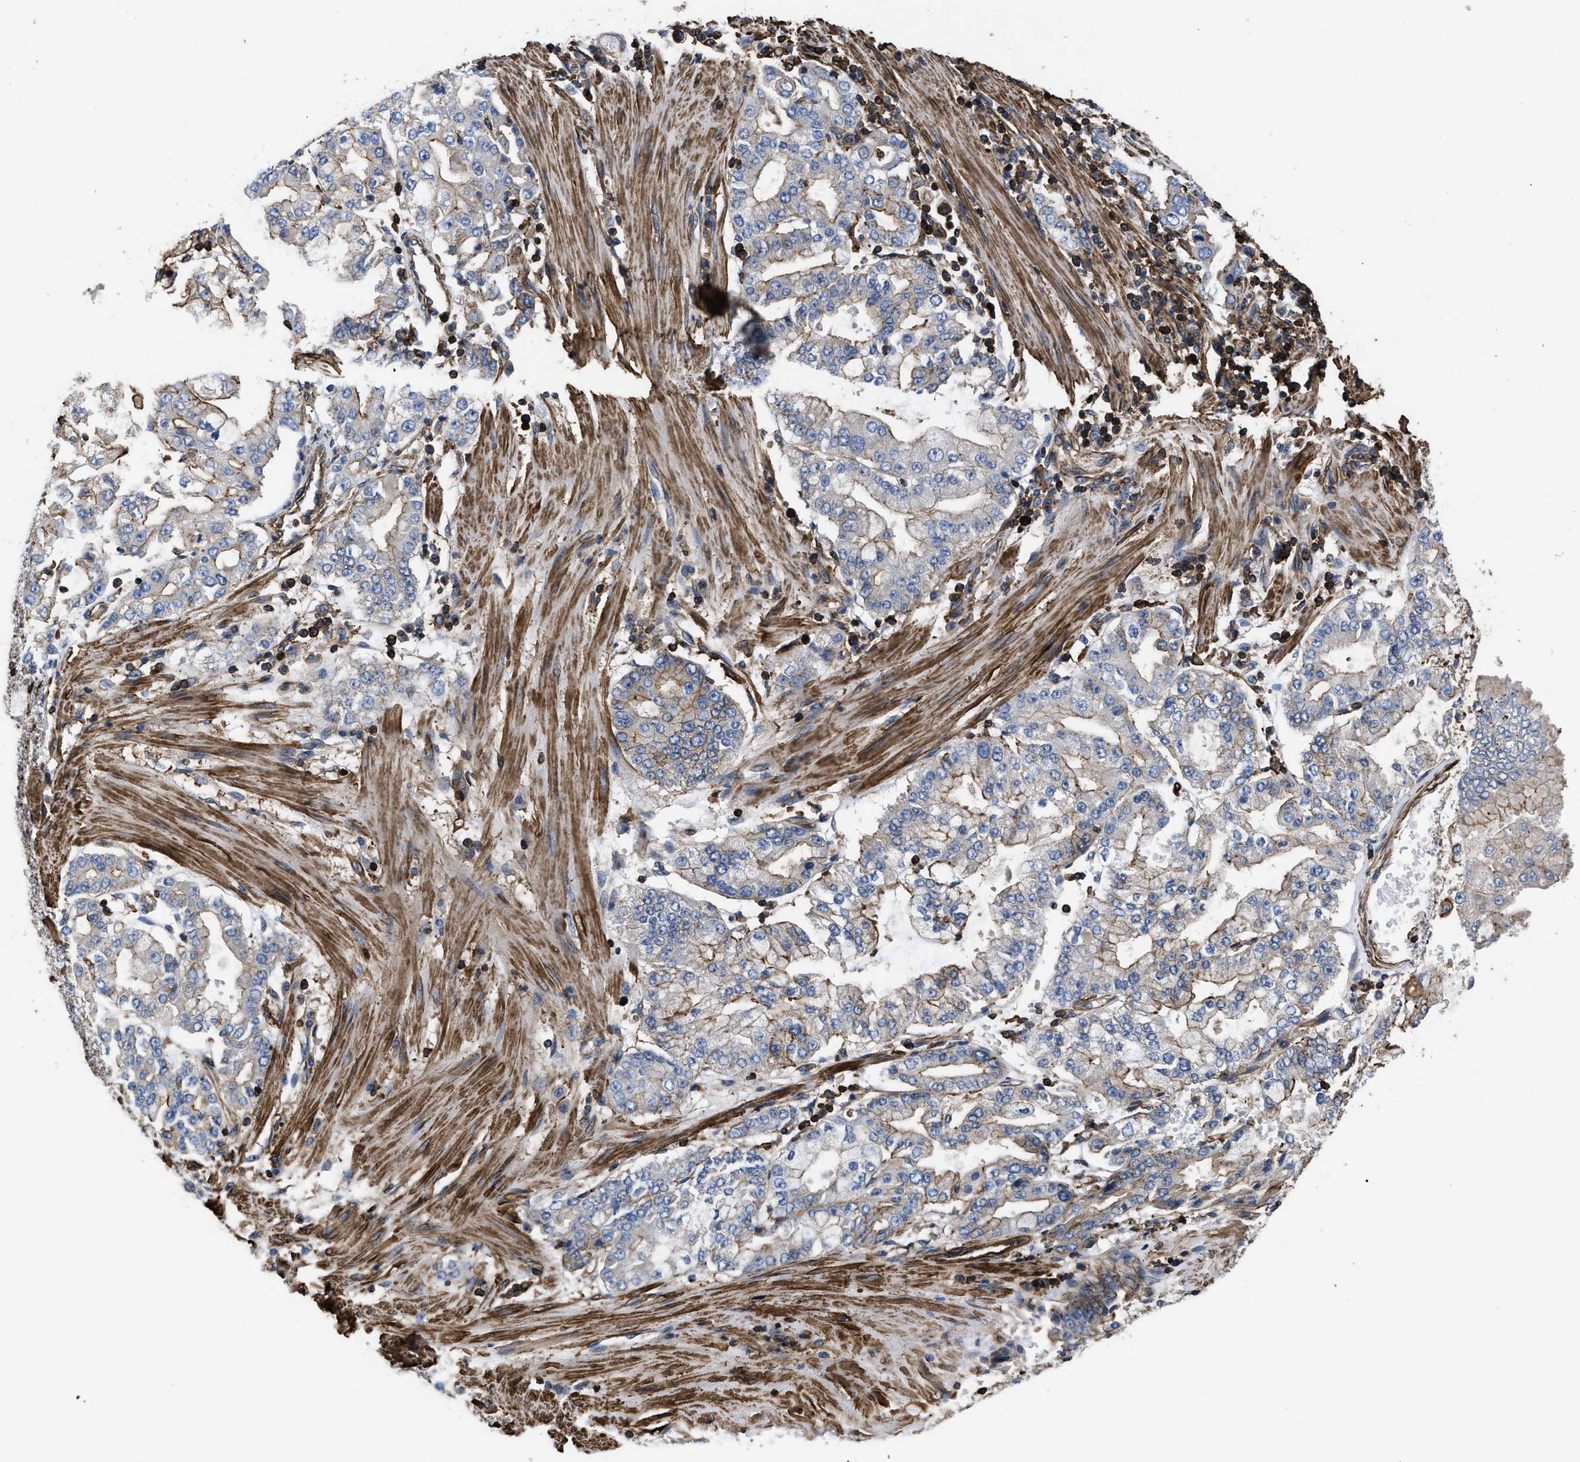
{"staining": {"intensity": "moderate", "quantity": ">75%", "location": "cytoplasmic/membranous"}, "tissue": "stomach cancer", "cell_type": "Tumor cells", "image_type": "cancer", "snomed": [{"axis": "morphology", "description": "Adenocarcinoma, NOS"}, {"axis": "topography", "description": "Stomach"}], "caption": "Brown immunohistochemical staining in human stomach cancer (adenocarcinoma) displays moderate cytoplasmic/membranous expression in approximately >75% of tumor cells. (Stains: DAB in brown, nuclei in blue, Microscopy: brightfield microscopy at high magnification).", "gene": "SCUBE2", "patient": {"sex": "male", "age": 76}}